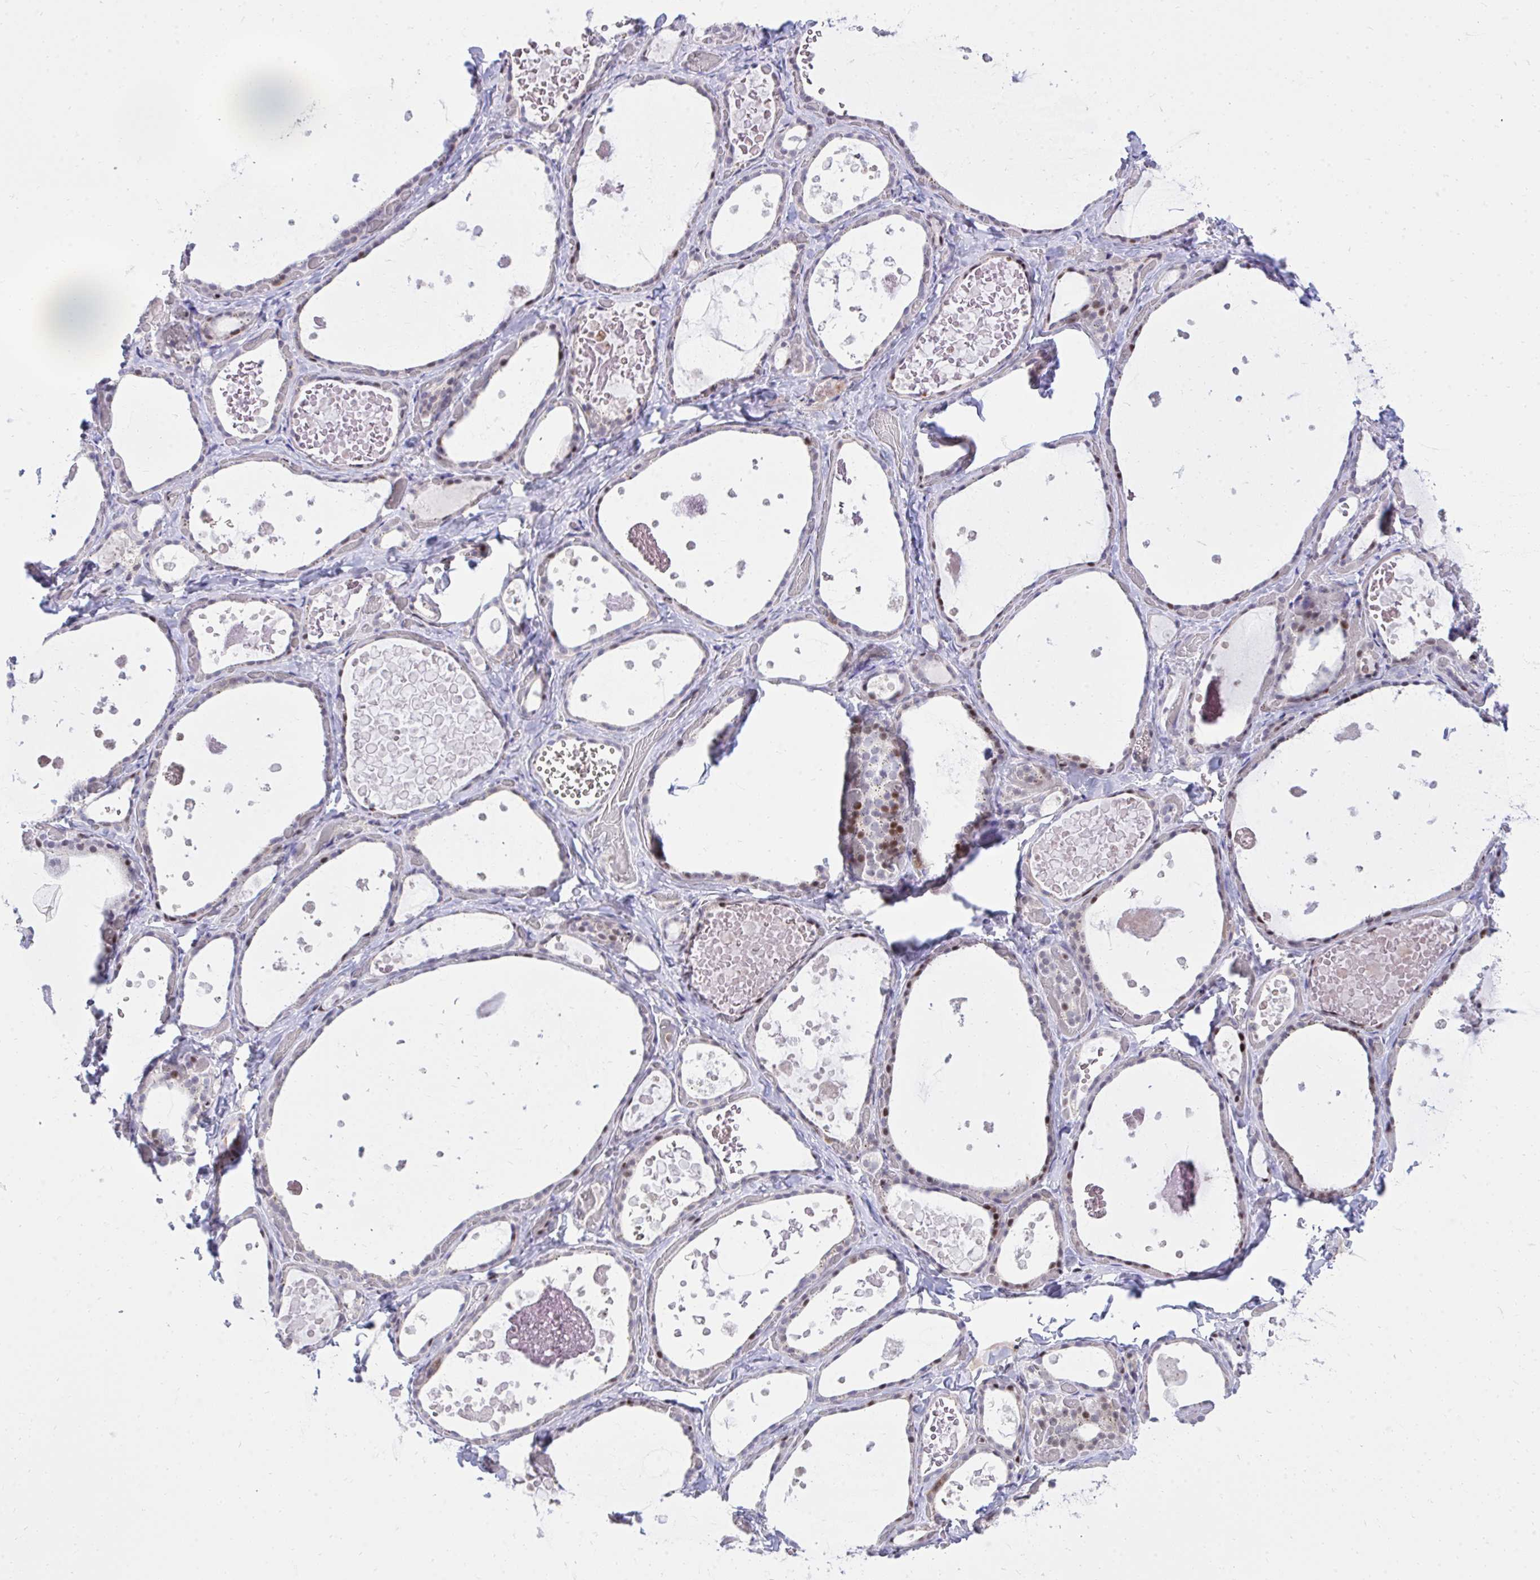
{"staining": {"intensity": "moderate", "quantity": "25%-75%", "location": "cytoplasmic/membranous,nuclear"}, "tissue": "thyroid gland", "cell_type": "Glandular cells", "image_type": "normal", "snomed": [{"axis": "morphology", "description": "Normal tissue, NOS"}, {"axis": "topography", "description": "Thyroid gland"}], "caption": "Immunohistochemistry (IHC) micrograph of benign thyroid gland: human thyroid gland stained using immunohistochemistry (IHC) displays medium levels of moderate protein expression localized specifically in the cytoplasmic/membranous,nuclear of glandular cells, appearing as a cytoplasmic/membranous,nuclear brown color.", "gene": "C14orf39", "patient": {"sex": "female", "age": 56}}